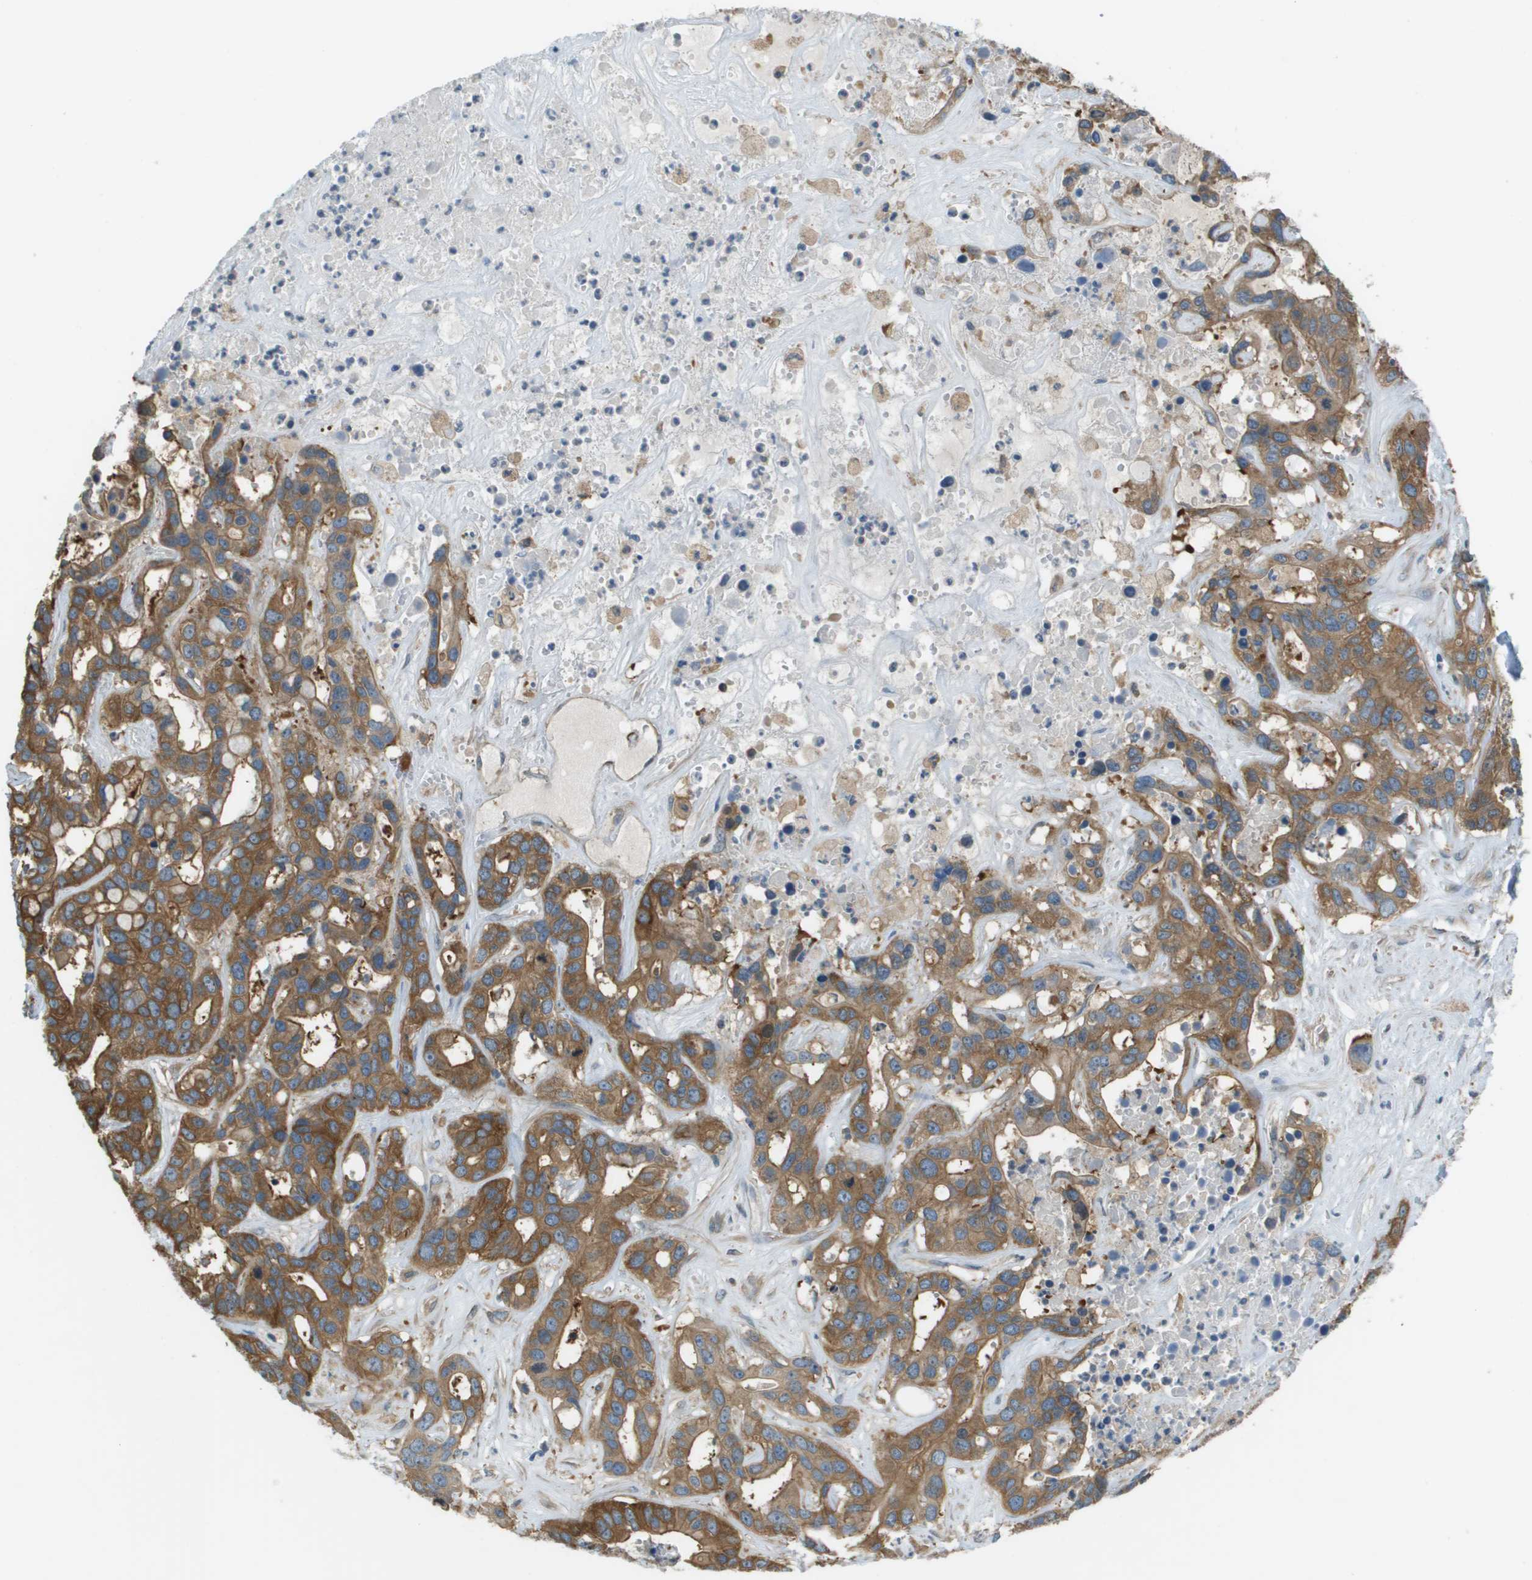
{"staining": {"intensity": "moderate", "quantity": ">75%", "location": "cytoplasmic/membranous"}, "tissue": "liver cancer", "cell_type": "Tumor cells", "image_type": "cancer", "snomed": [{"axis": "morphology", "description": "Cholangiocarcinoma"}, {"axis": "topography", "description": "Liver"}], "caption": "This photomicrograph shows liver cholangiocarcinoma stained with IHC to label a protein in brown. The cytoplasmic/membranous of tumor cells show moderate positivity for the protein. Nuclei are counter-stained blue.", "gene": "CORO1B", "patient": {"sex": "female", "age": 65}}